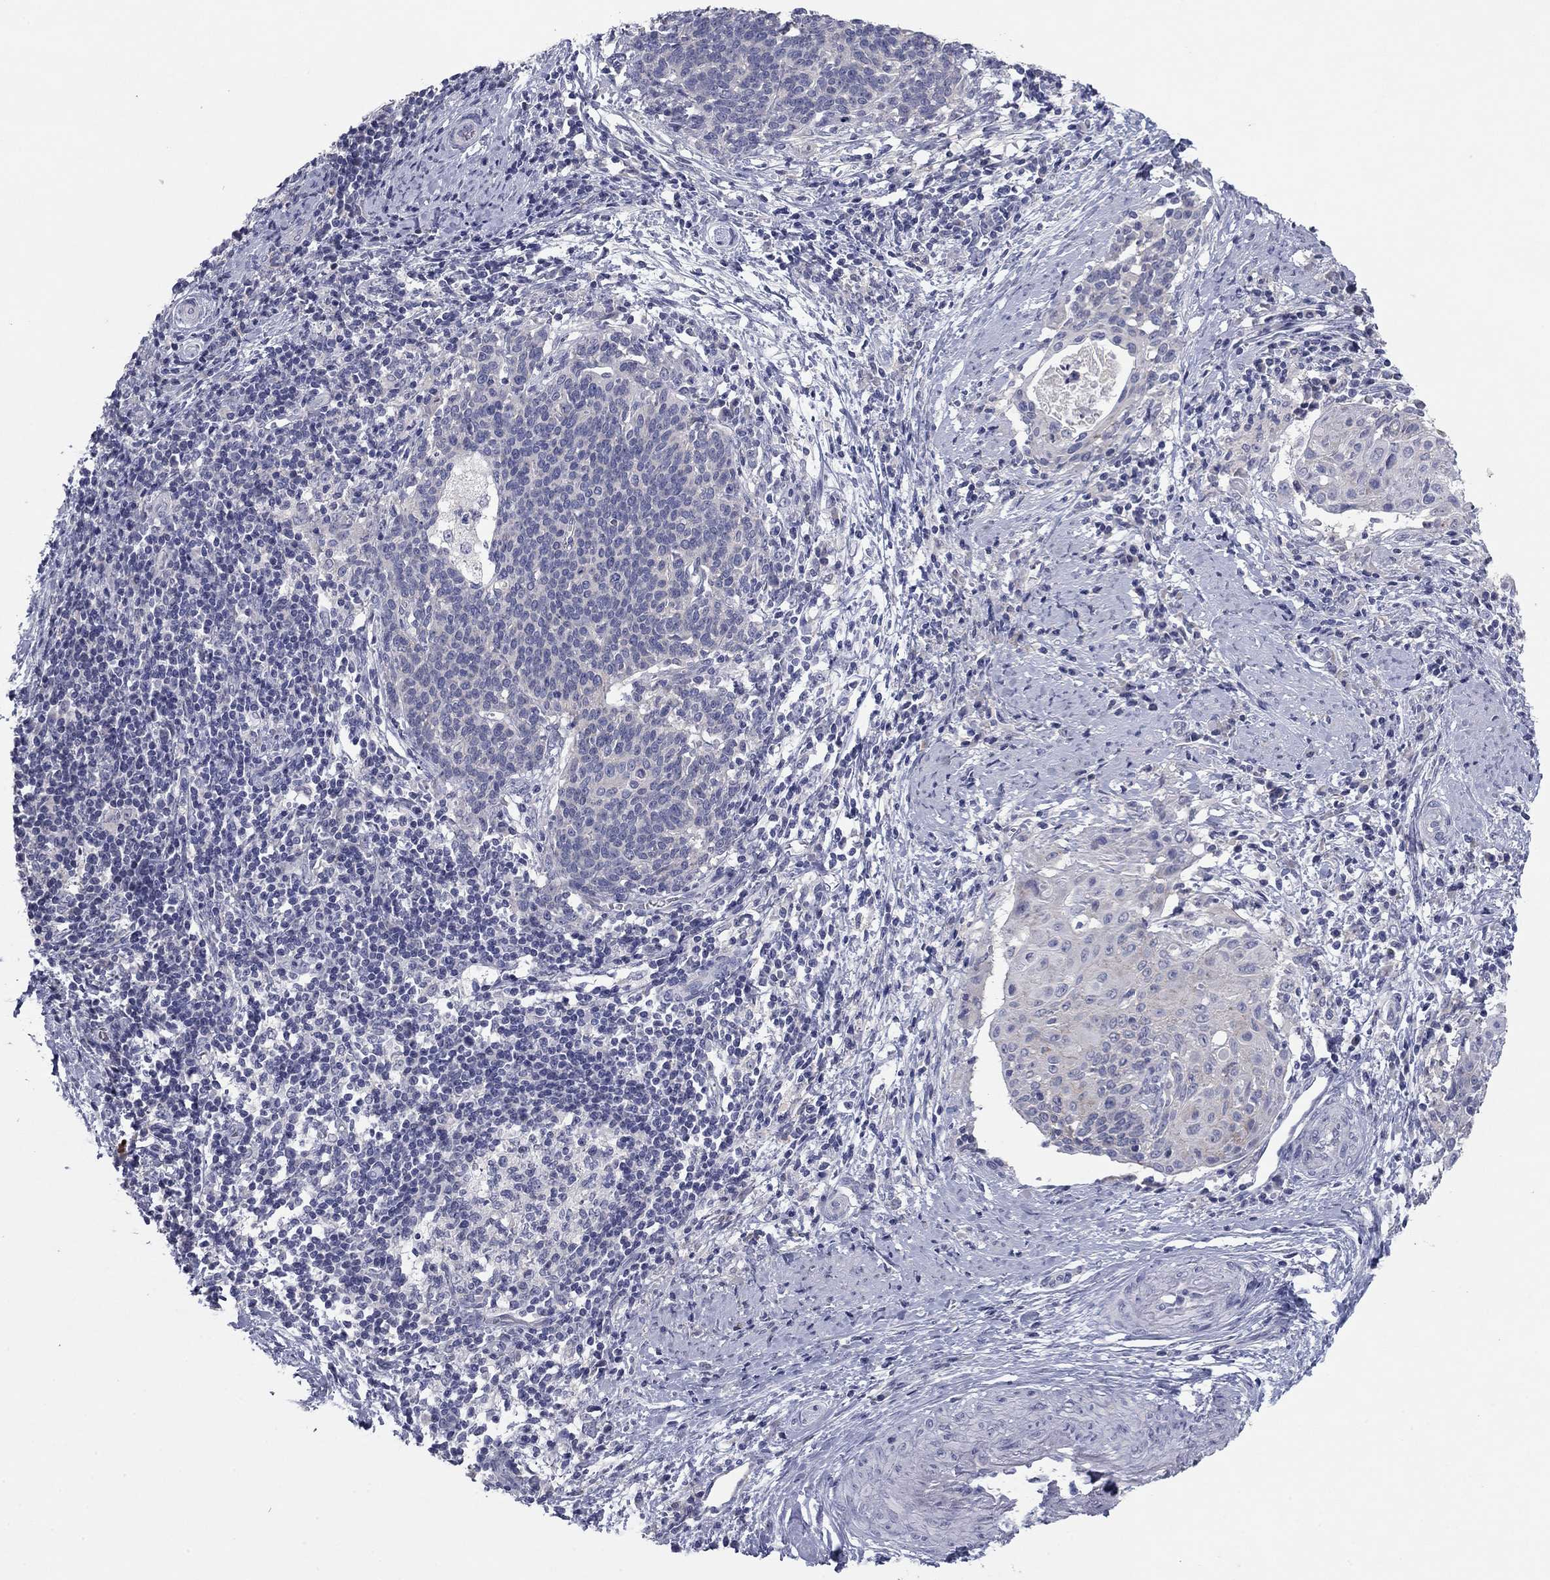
{"staining": {"intensity": "negative", "quantity": "none", "location": "none"}, "tissue": "cervical cancer", "cell_type": "Tumor cells", "image_type": "cancer", "snomed": [{"axis": "morphology", "description": "Squamous cell carcinoma, NOS"}, {"axis": "topography", "description": "Cervix"}], "caption": "Protein analysis of squamous cell carcinoma (cervical) shows no significant expression in tumor cells. (Brightfield microscopy of DAB immunohistochemistry at high magnification).", "gene": "CNTNAP4", "patient": {"sex": "female", "age": 39}}